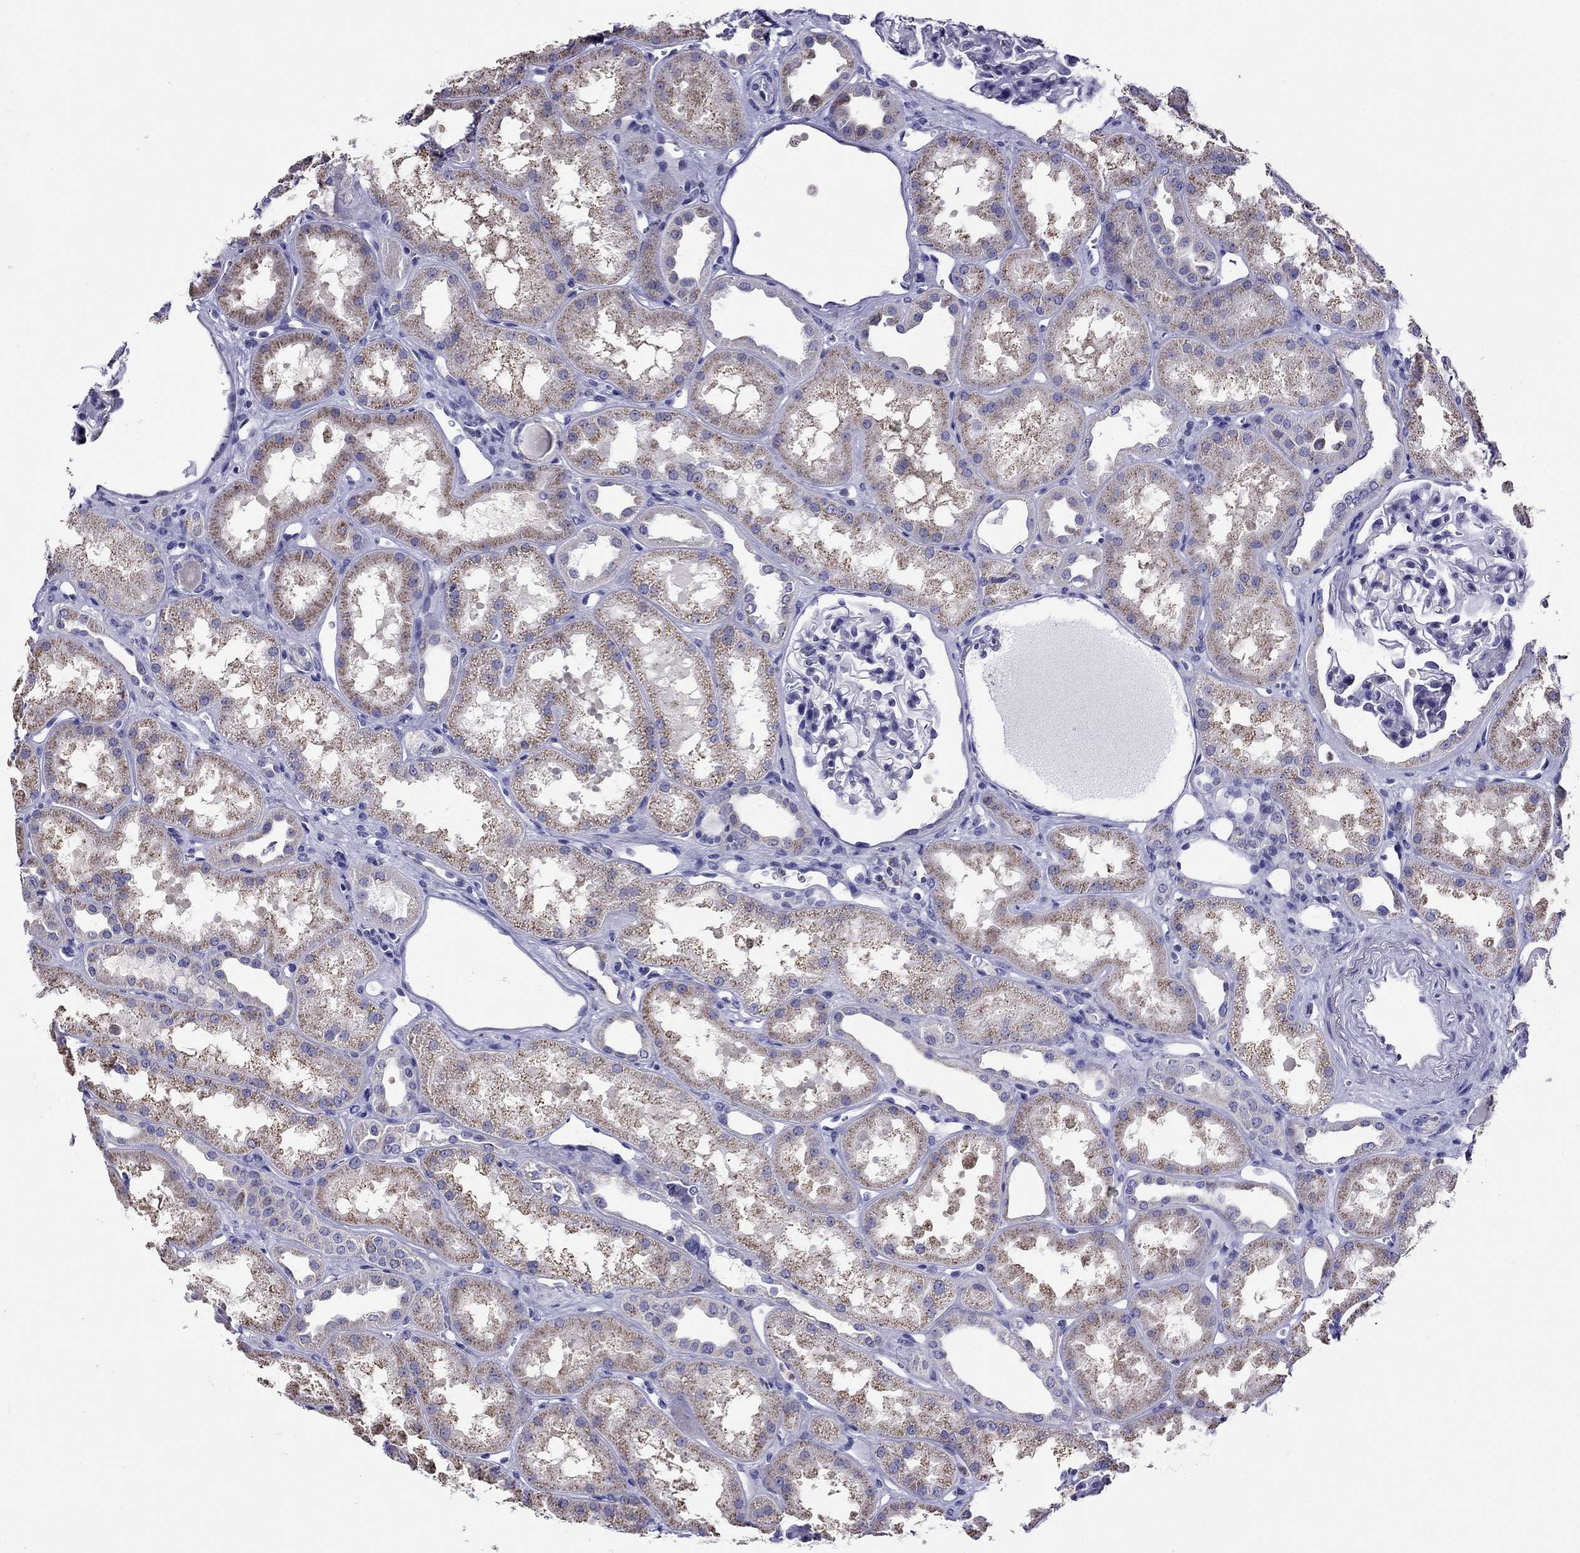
{"staining": {"intensity": "negative", "quantity": "none", "location": "none"}, "tissue": "kidney", "cell_type": "Cells in glomeruli", "image_type": "normal", "snomed": [{"axis": "morphology", "description": "Normal tissue, NOS"}, {"axis": "topography", "description": "Kidney"}], "caption": "IHC image of normal kidney: kidney stained with DAB (3,3'-diaminobenzidine) displays no significant protein expression in cells in glomeruli.", "gene": "SCG2", "patient": {"sex": "male", "age": 61}}